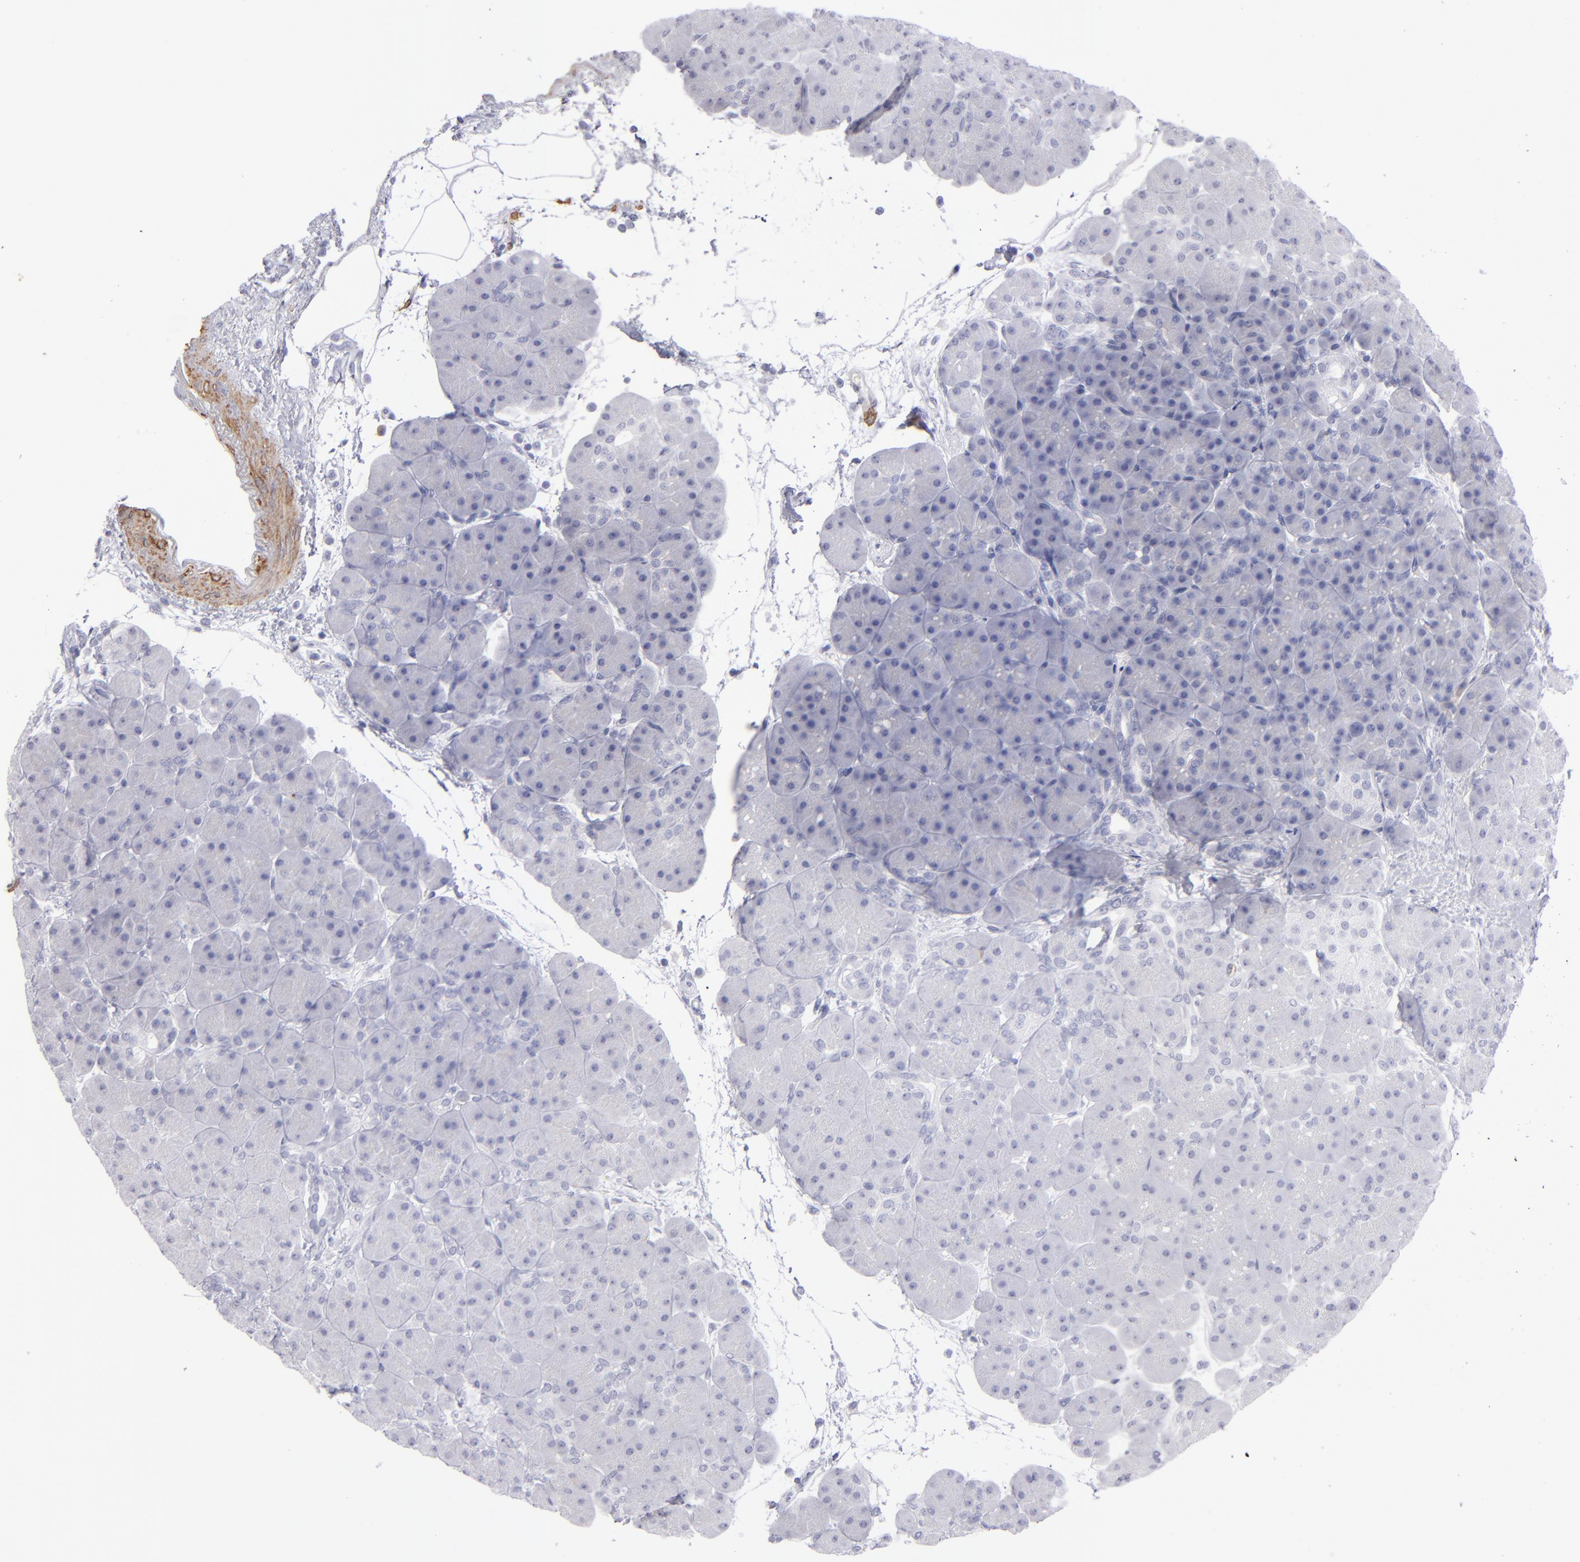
{"staining": {"intensity": "negative", "quantity": "none", "location": "none"}, "tissue": "pancreas", "cell_type": "Exocrine glandular cells", "image_type": "normal", "snomed": [{"axis": "morphology", "description": "Normal tissue, NOS"}, {"axis": "topography", "description": "Pancreas"}], "caption": "IHC of benign pancreas displays no positivity in exocrine glandular cells.", "gene": "MYH11", "patient": {"sex": "male", "age": 66}}